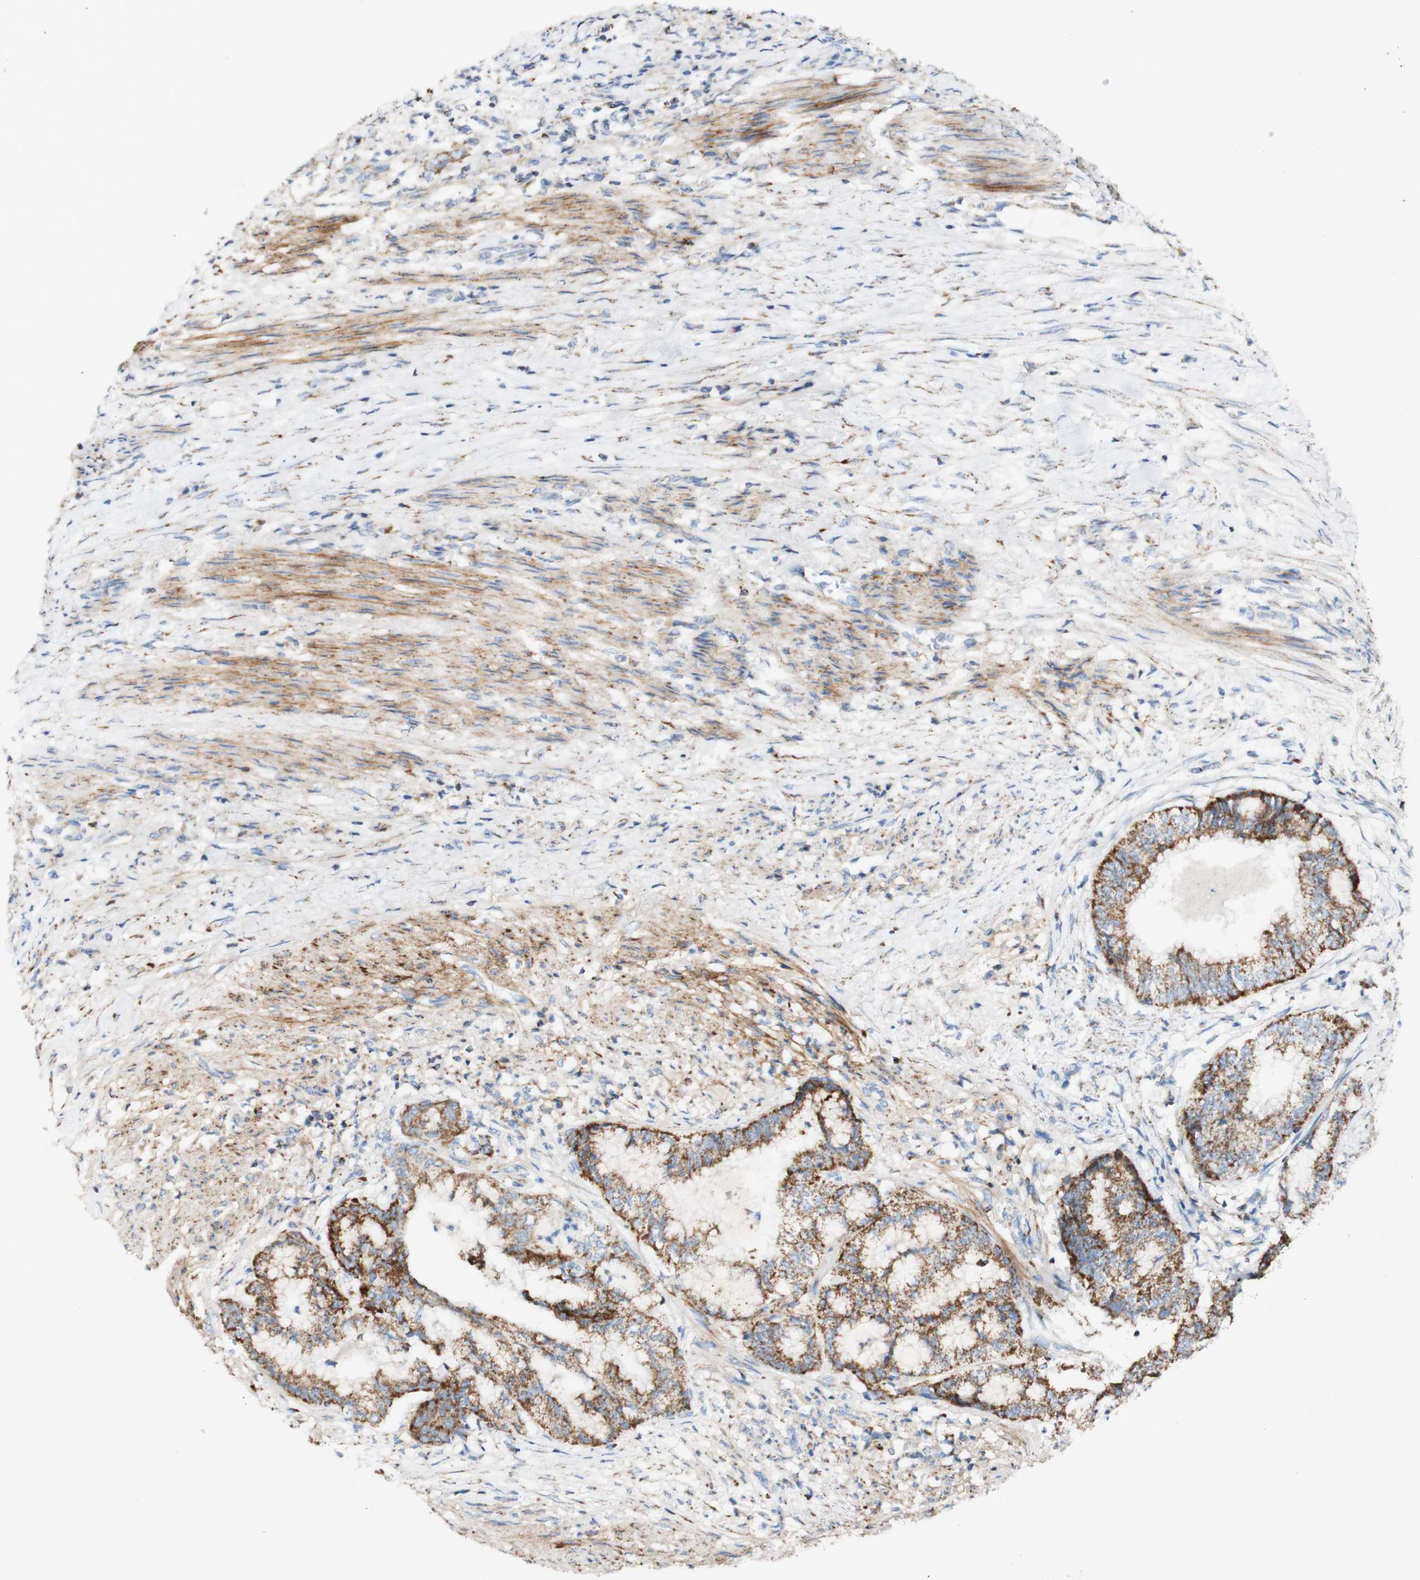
{"staining": {"intensity": "moderate", "quantity": ">75%", "location": "cytoplasmic/membranous"}, "tissue": "endometrial cancer", "cell_type": "Tumor cells", "image_type": "cancer", "snomed": [{"axis": "morphology", "description": "Necrosis, NOS"}, {"axis": "morphology", "description": "Adenocarcinoma, NOS"}, {"axis": "topography", "description": "Endometrium"}], "caption": "Endometrial adenocarcinoma tissue reveals moderate cytoplasmic/membranous positivity in about >75% of tumor cells (Brightfield microscopy of DAB IHC at high magnification).", "gene": "OXCT1", "patient": {"sex": "female", "age": 79}}